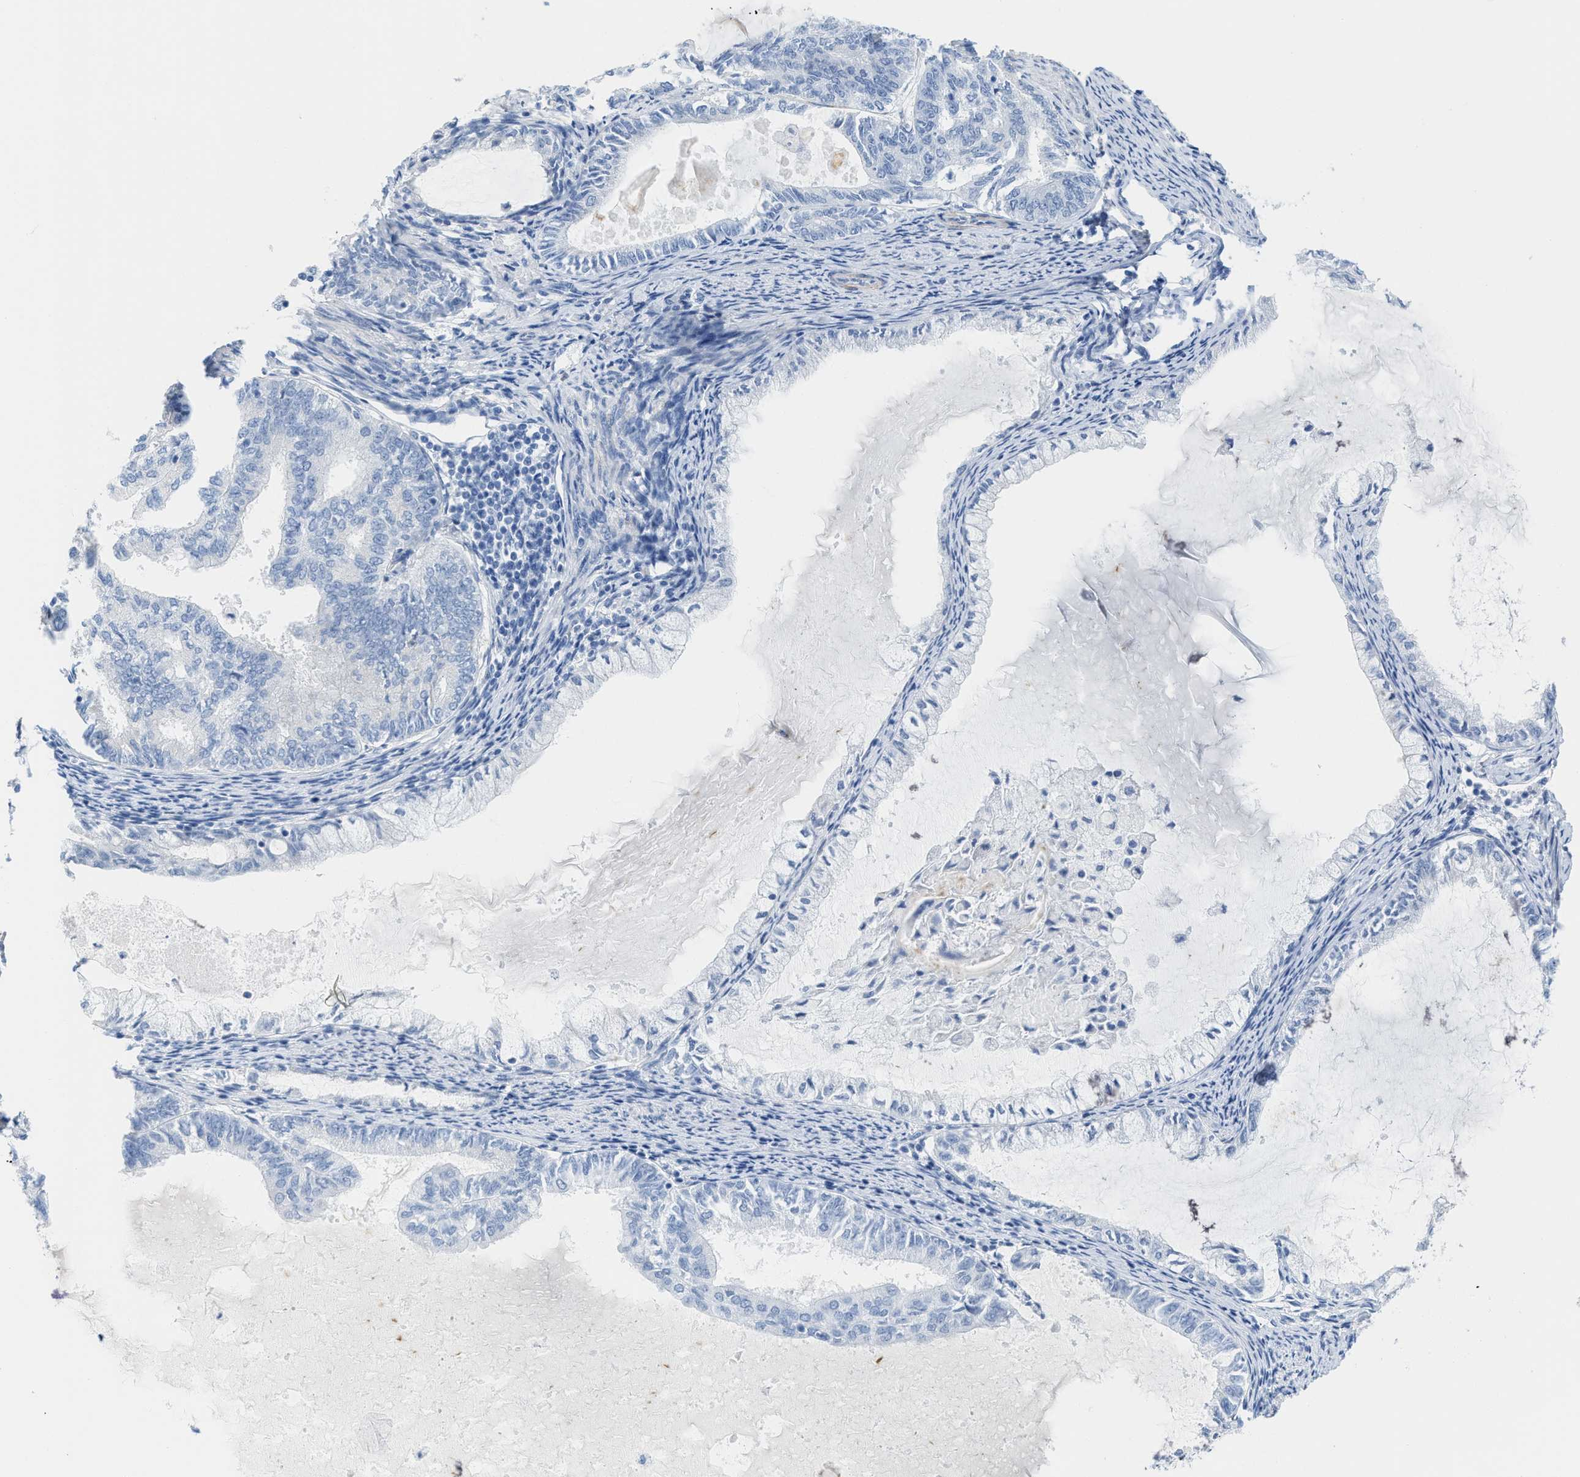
{"staining": {"intensity": "negative", "quantity": "none", "location": "none"}, "tissue": "endometrial cancer", "cell_type": "Tumor cells", "image_type": "cancer", "snomed": [{"axis": "morphology", "description": "Adenocarcinoma, NOS"}, {"axis": "topography", "description": "Endometrium"}], "caption": "Image shows no protein staining in tumor cells of endometrial cancer tissue.", "gene": "TUB", "patient": {"sex": "female", "age": 86}}